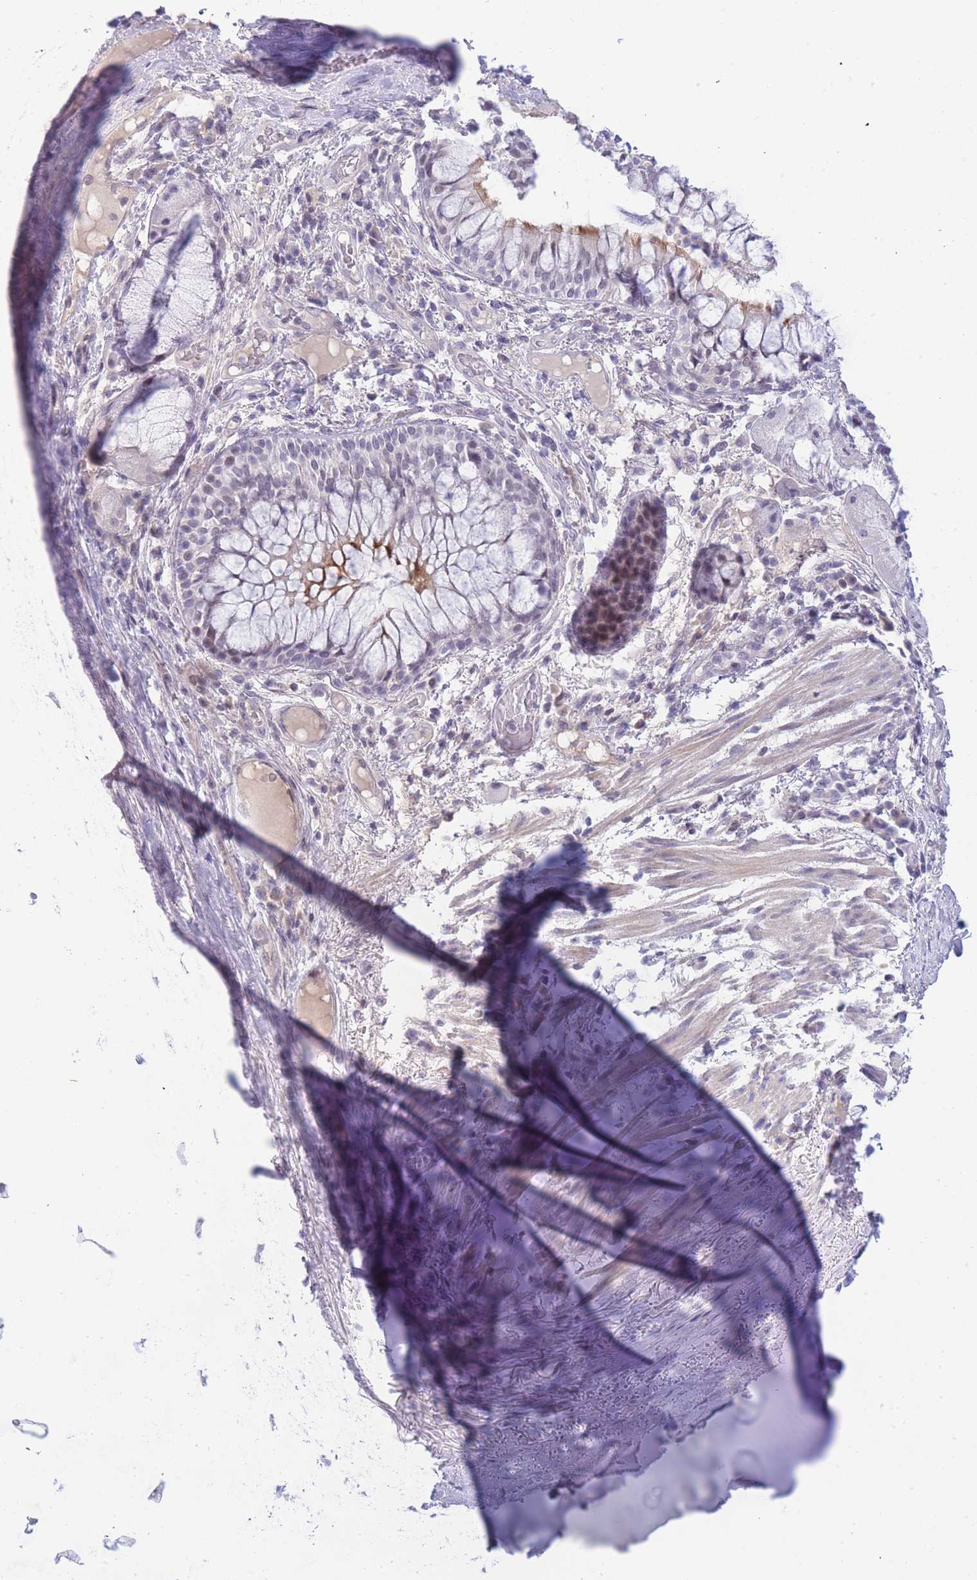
{"staining": {"intensity": "negative", "quantity": "none", "location": "none"}, "tissue": "adipose tissue", "cell_type": "Adipocytes", "image_type": "normal", "snomed": [{"axis": "morphology", "description": "Normal tissue, NOS"}, {"axis": "topography", "description": "Cartilage tissue"}, {"axis": "topography", "description": "Bronchus"}], "caption": "A histopathology image of adipose tissue stained for a protein exhibits no brown staining in adipocytes.", "gene": "PRR23A", "patient": {"sex": "male", "age": 56}}